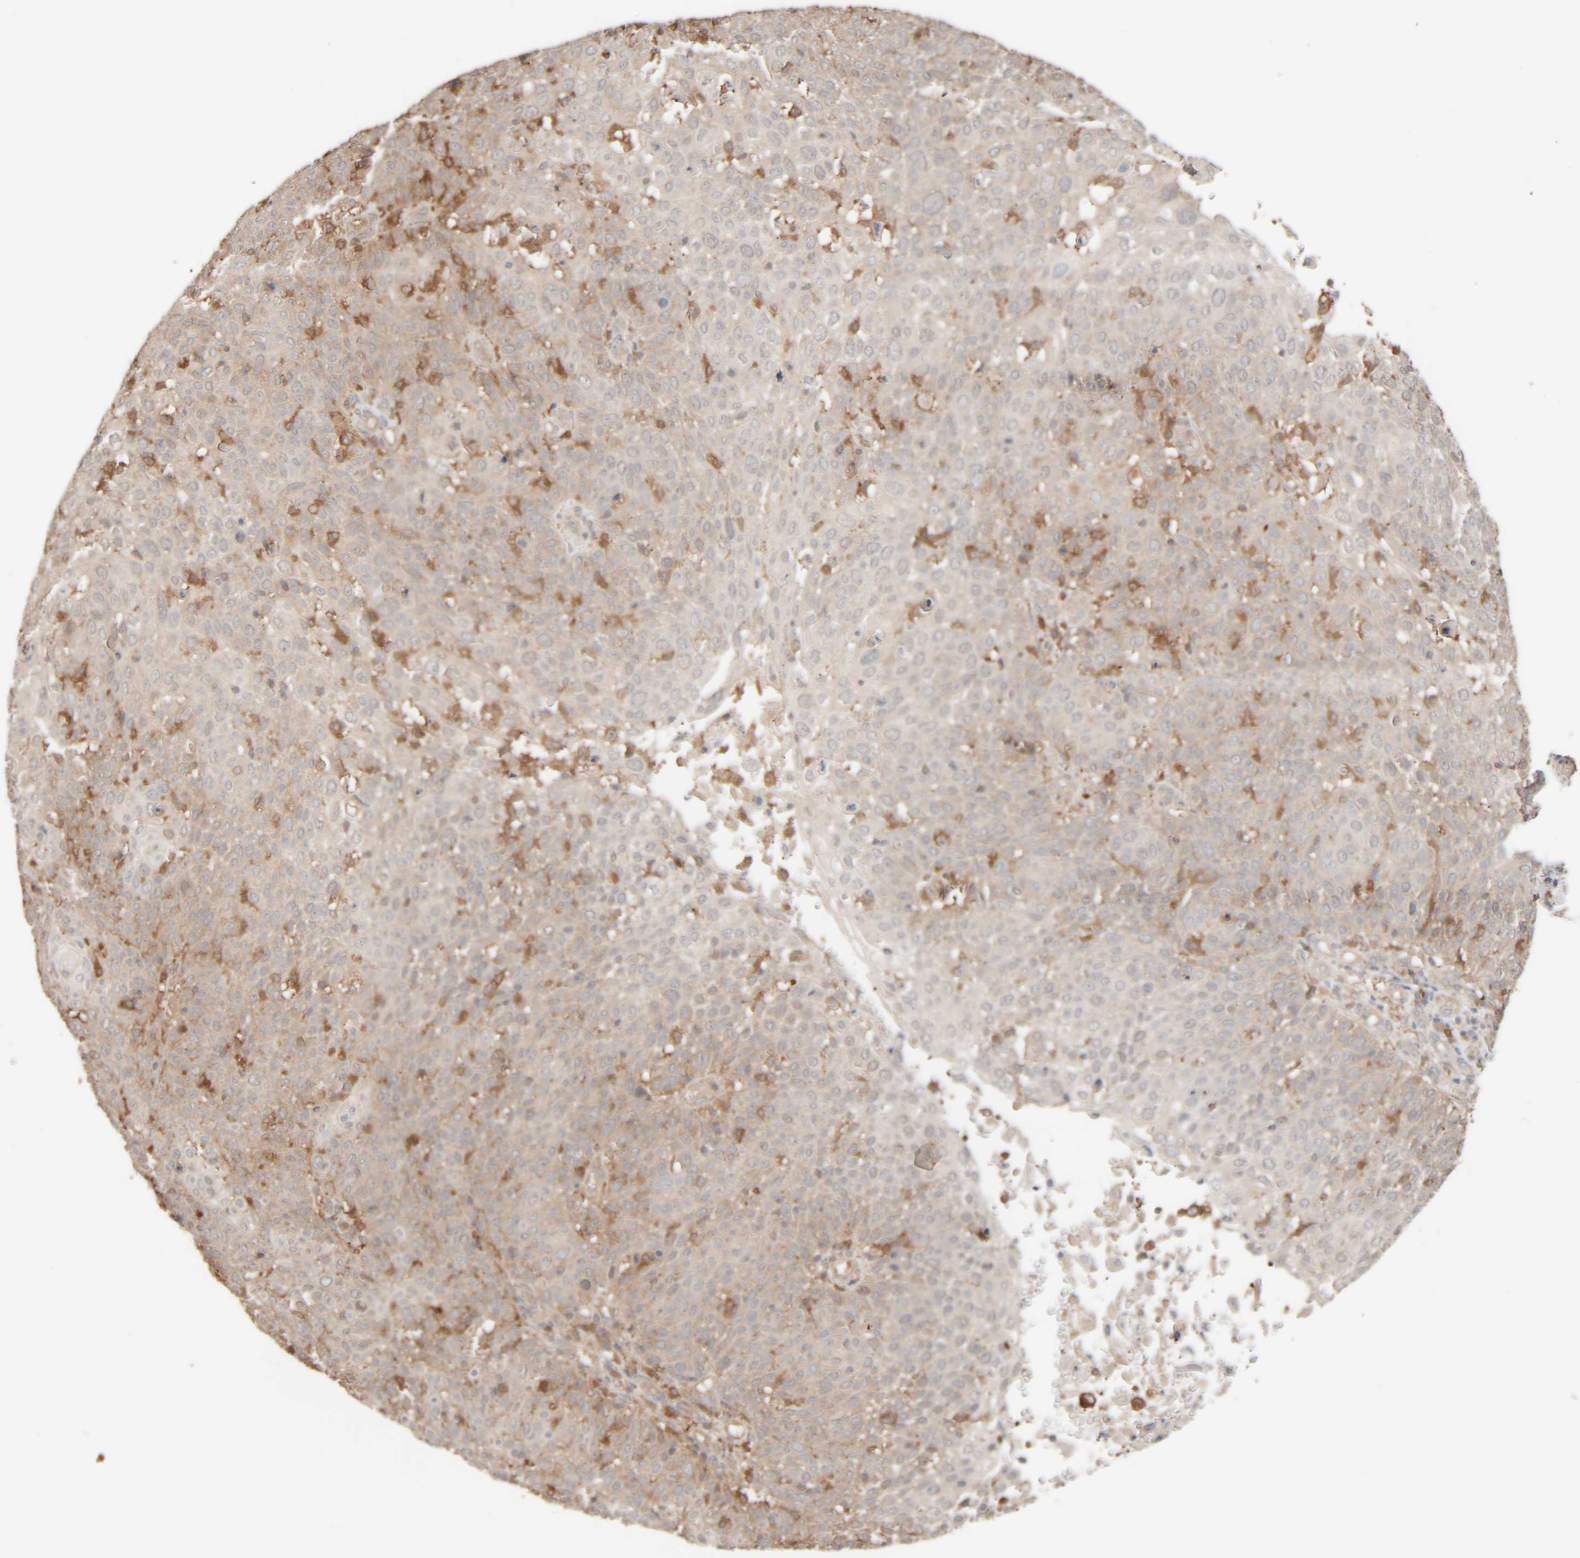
{"staining": {"intensity": "weak", "quantity": "<25%", "location": "cytoplasmic/membranous"}, "tissue": "cervical cancer", "cell_type": "Tumor cells", "image_type": "cancer", "snomed": [{"axis": "morphology", "description": "Squamous cell carcinoma, NOS"}, {"axis": "topography", "description": "Cervix"}], "caption": "This is an IHC micrograph of cervical squamous cell carcinoma. There is no staining in tumor cells.", "gene": "TMEM192", "patient": {"sex": "female", "age": 74}}